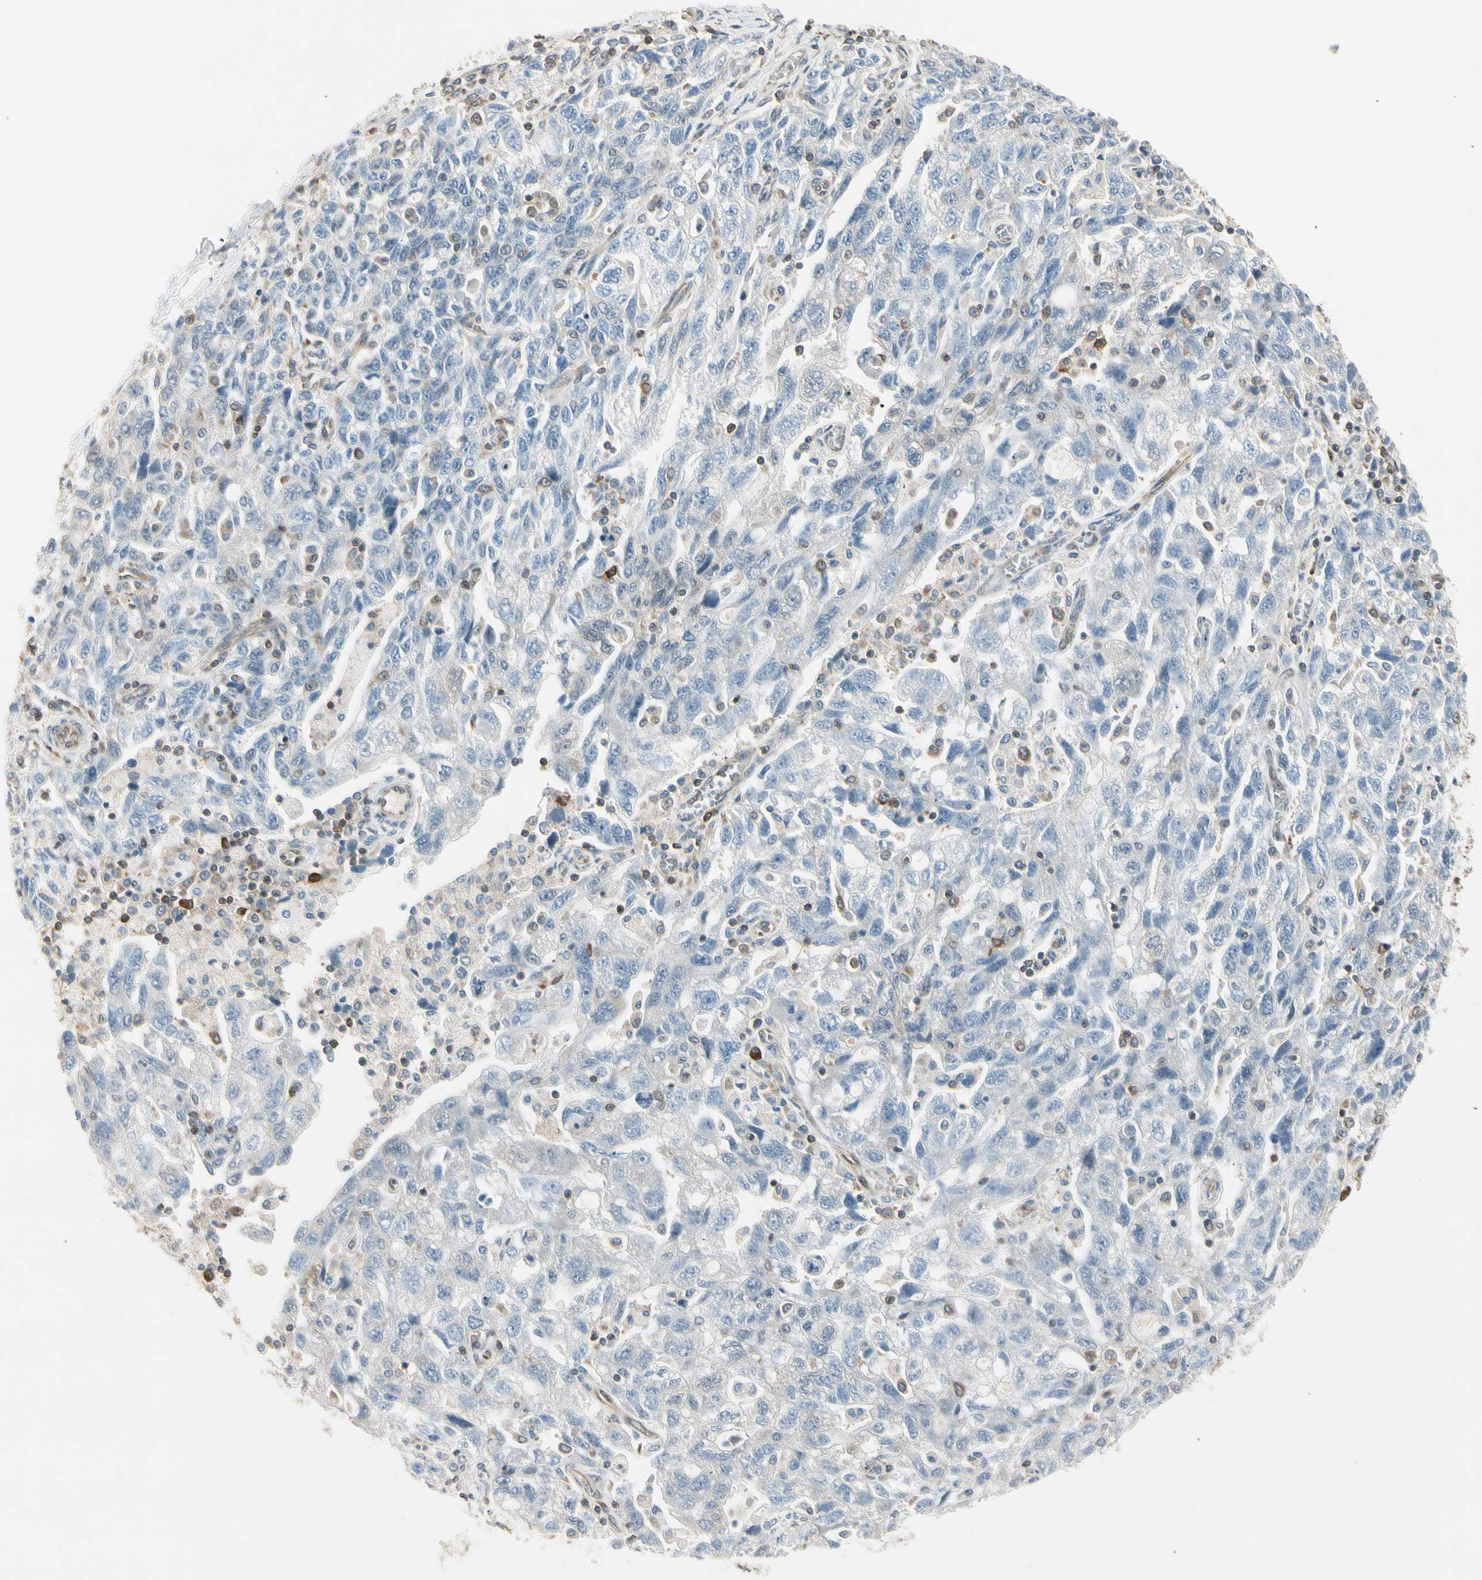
{"staining": {"intensity": "negative", "quantity": "none", "location": "none"}, "tissue": "ovarian cancer", "cell_type": "Tumor cells", "image_type": "cancer", "snomed": [{"axis": "morphology", "description": "Carcinoma, NOS"}, {"axis": "morphology", "description": "Cystadenocarcinoma, serous, NOS"}, {"axis": "topography", "description": "Ovary"}], "caption": "Carcinoma (ovarian) stained for a protein using immunohistochemistry demonstrates no staining tumor cells.", "gene": "OXSR1", "patient": {"sex": "female", "age": 69}}